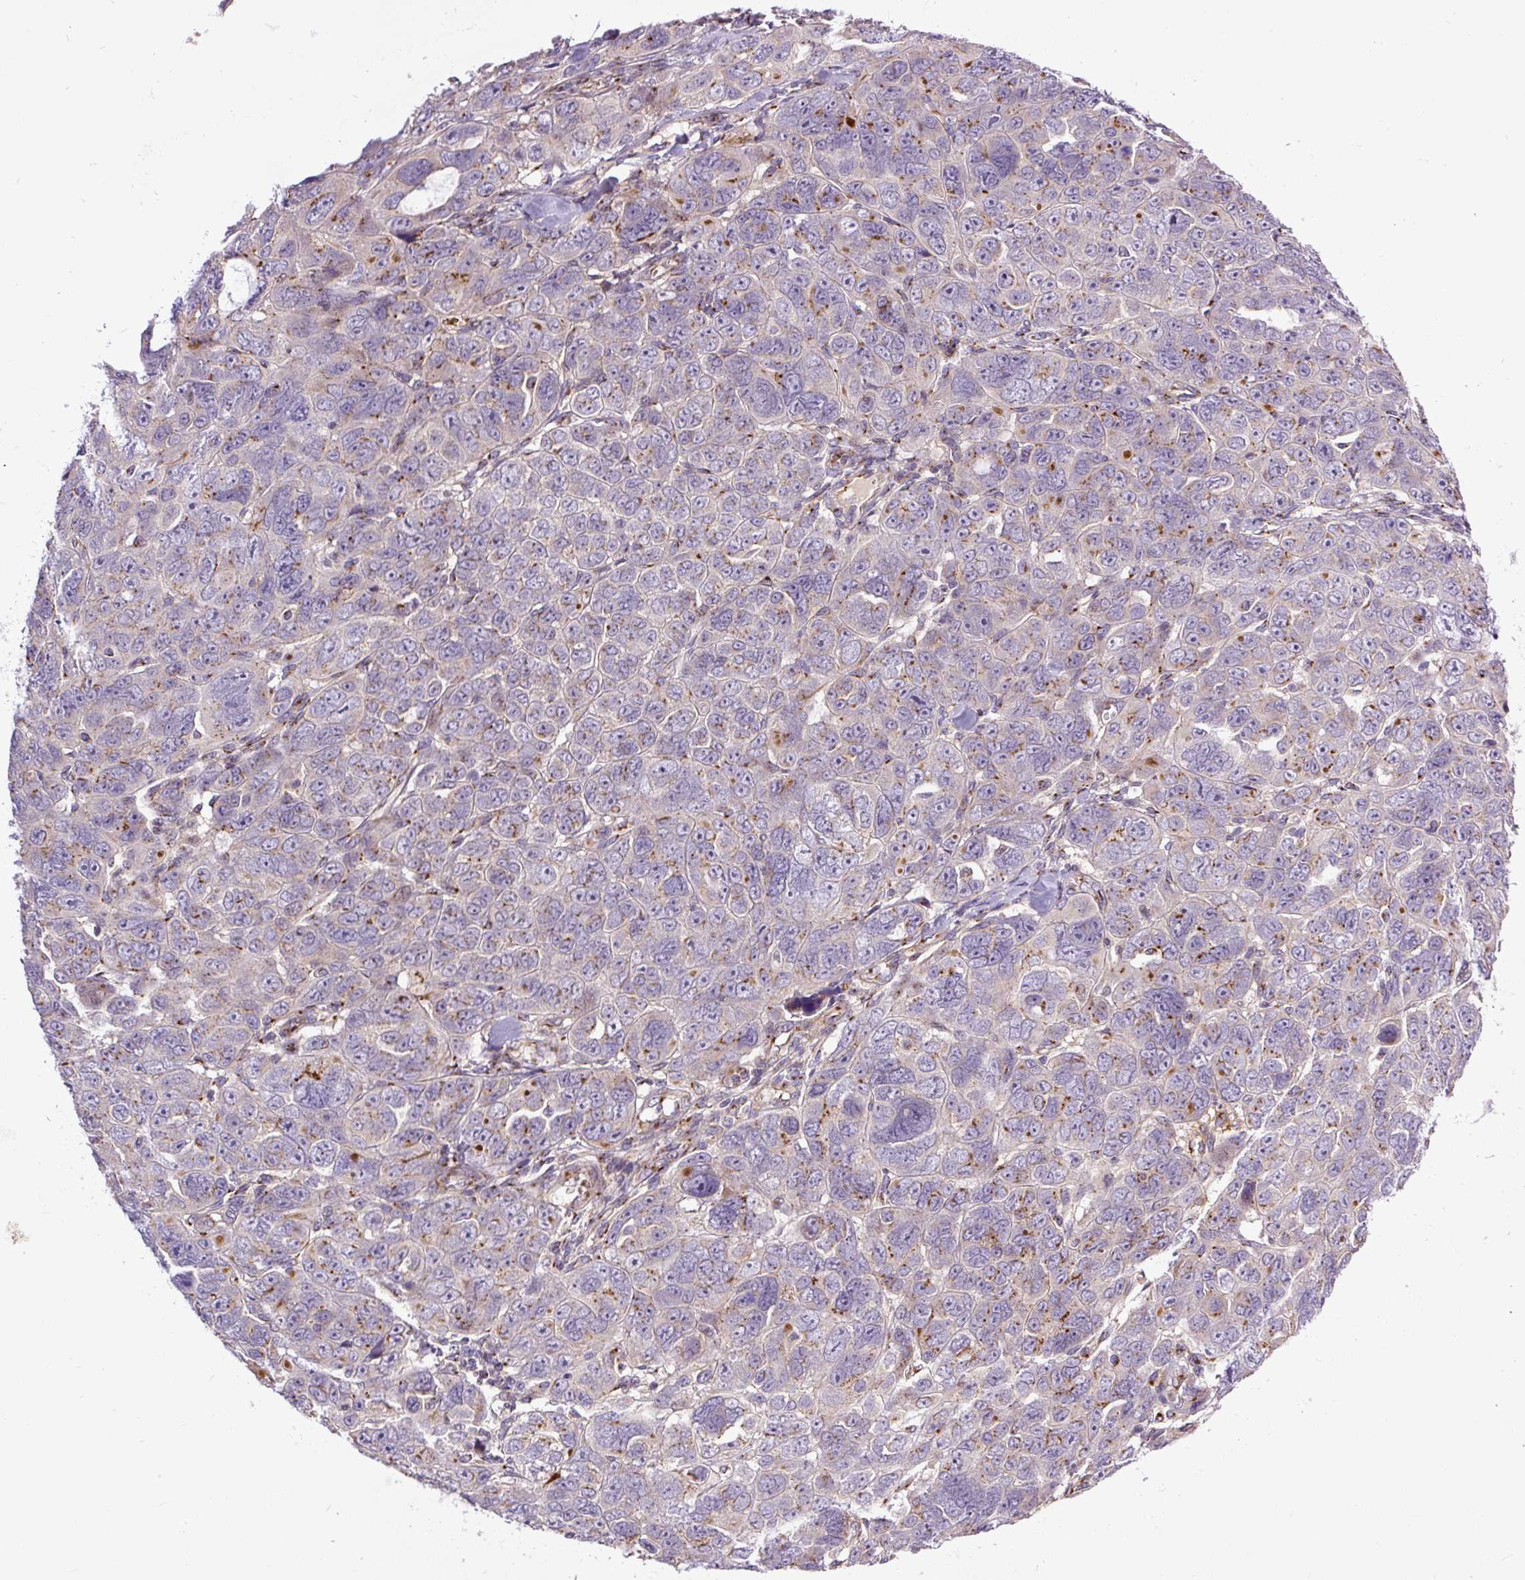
{"staining": {"intensity": "moderate", "quantity": "<25%", "location": "cytoplasmic/membranous"}, "tissue": "ovarian cancer", "cell_type": "Tumor cells", "image_type": "cancer", "snomed": [{"axis": "morphology", "description": "Cystadenocarcinoma, serous, NOS"}, {"axis": "topography", "description": "Ovary"}], "caption": "Human serous cystadenocarcinoma (ovarian) stained for a protein (brown) demonstrates moderate cytoplasmic/membranous positive expression in approximately <25% of tumor cells.", "gene": "MSMP", "patient": {"sex": "female", "age": 63}}